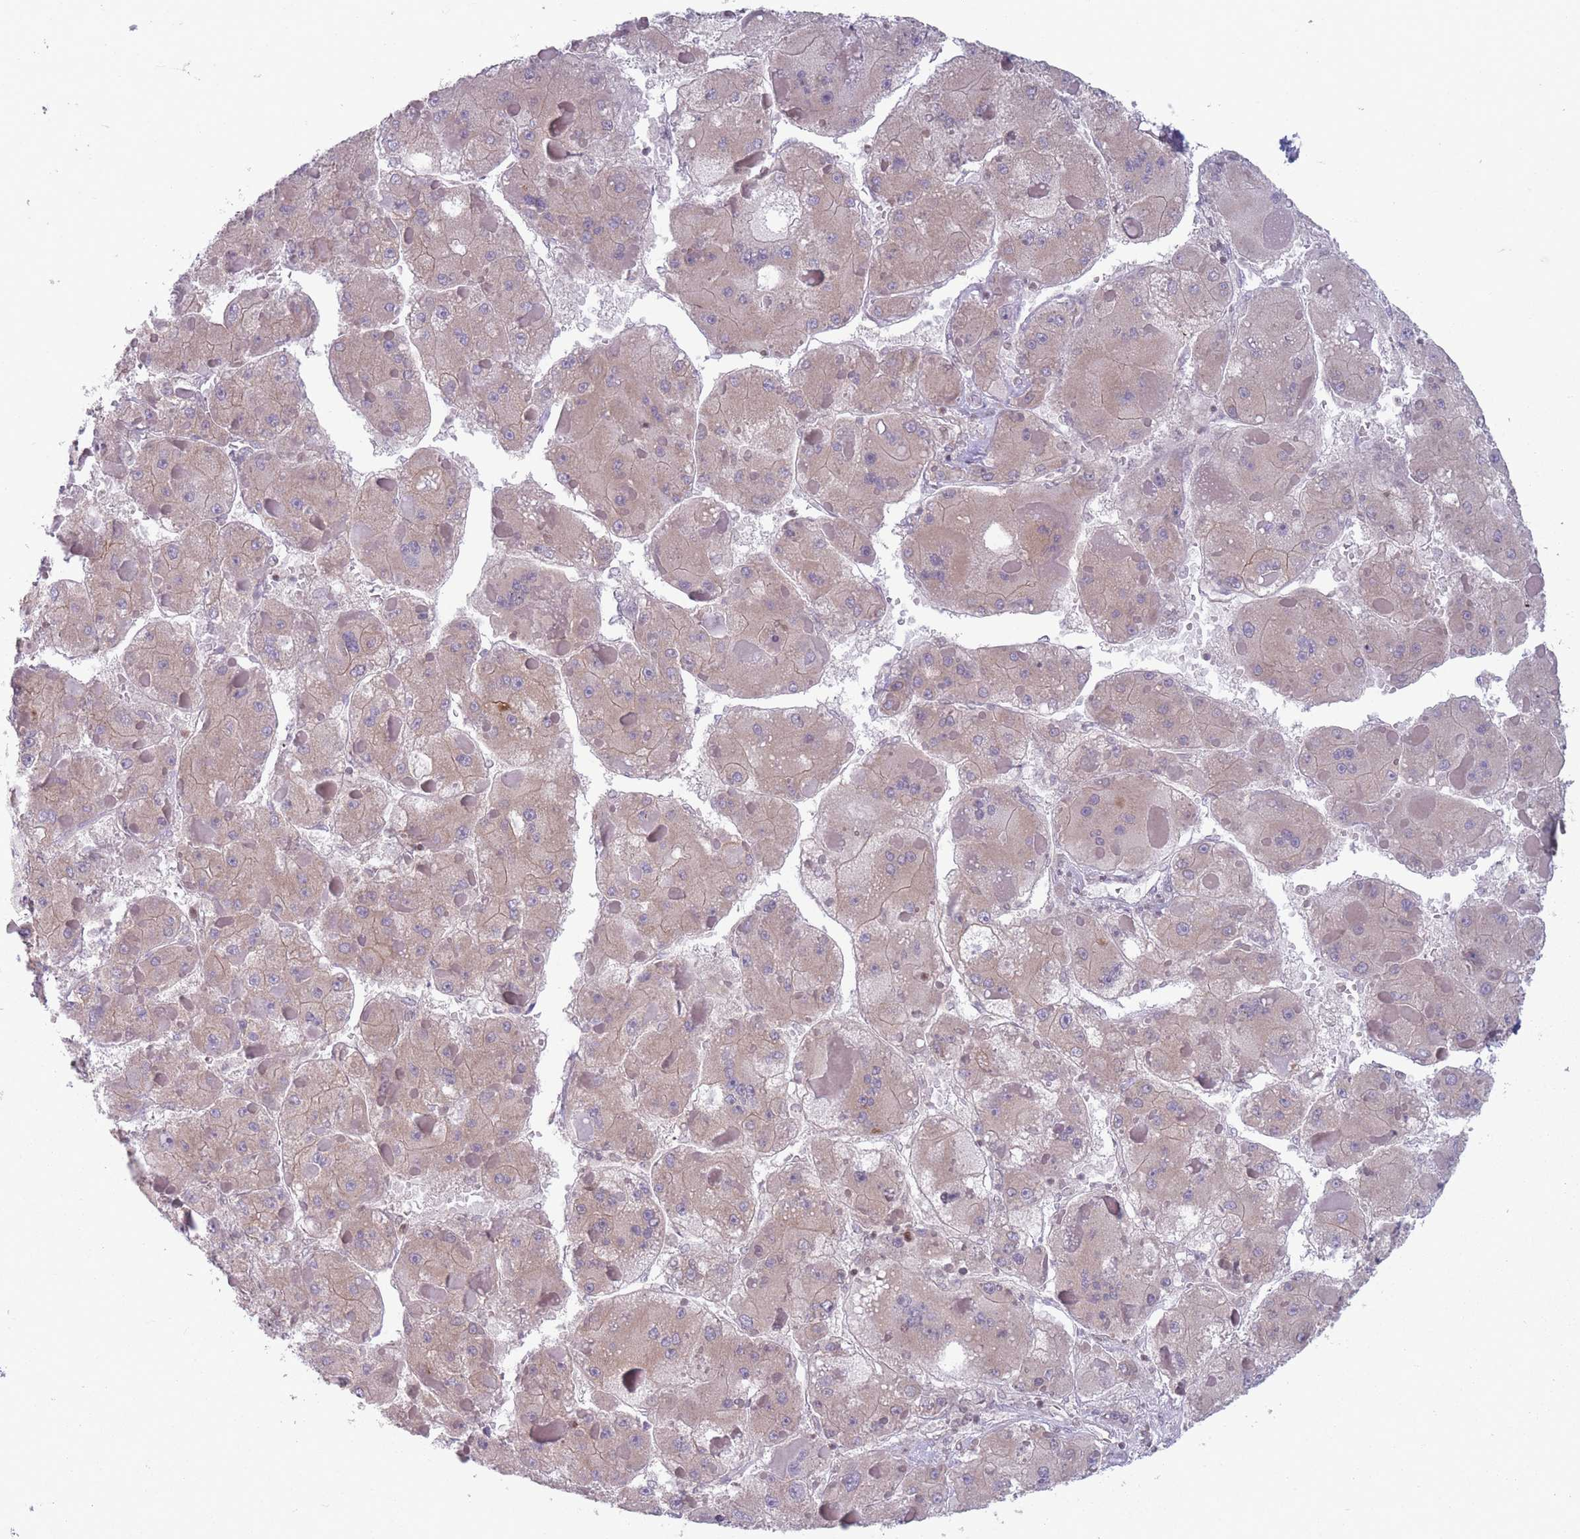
{"staining": {"intensity": "weak", "quantity": ">75%", "location": "cytoplasmic/membranous"}, "tissue": "liver cancer", "cell_type": "Tumor cells", "image_type": "cancer", "snomed": [{"axis": "morphology", "description": "Carcinoma, Hepatocellular, NOS"}, {"axis": "topography", "description": "Liver"}], "caption": "The micrograph shows staining of hepatocellular carcinoma (liver), revealing weak cytoplasmic/membranous protein expression (brown color) within tumor cells.", "gene": "VRK2", "patient": {"sex": "female", "age": 73}}